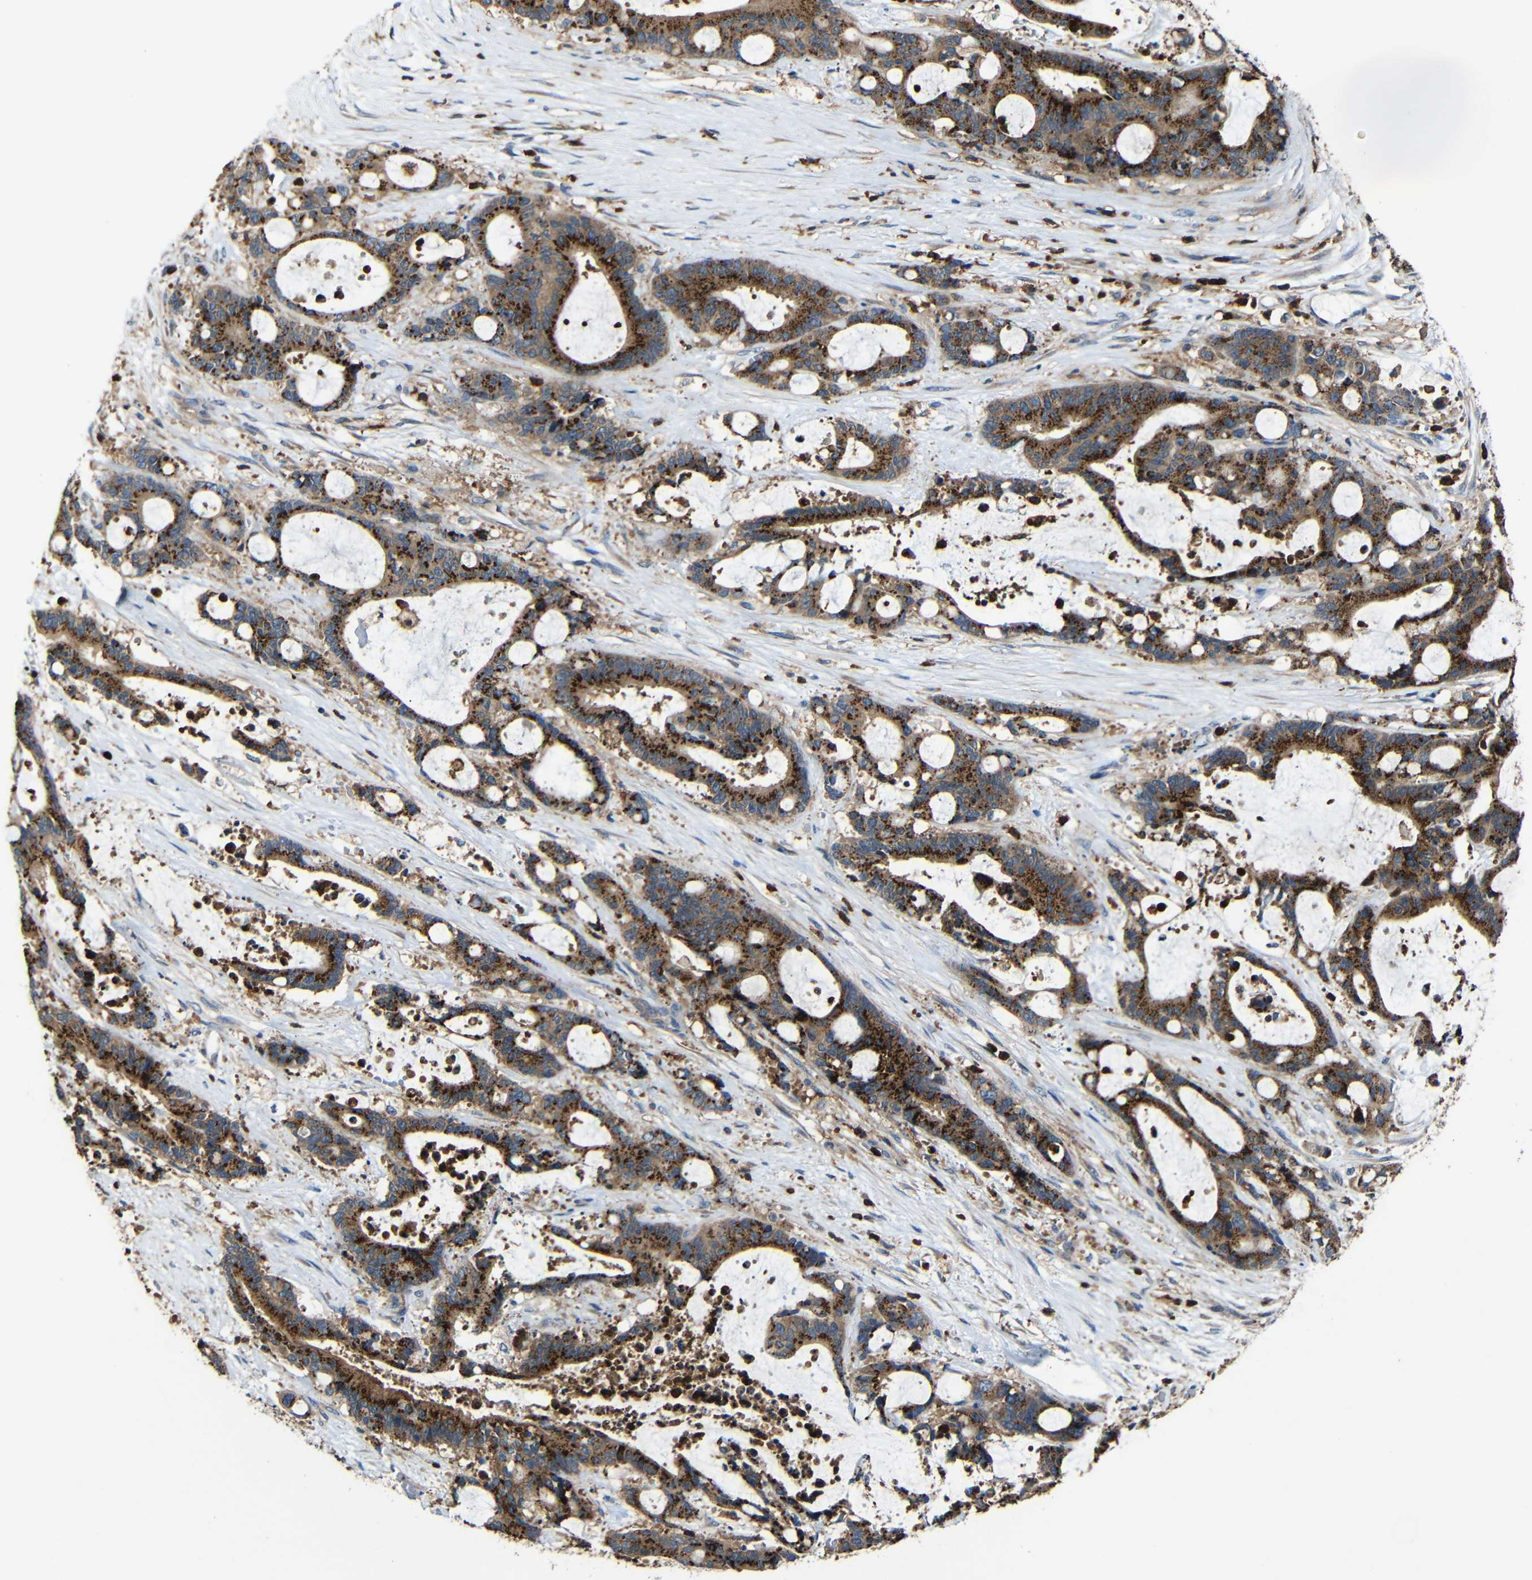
{"staining": {"intensity": "strong", "quantity": ">75%", "location": "cytoplasmic/membranous"}, "tissue": "liver cancer", "cell_type": "Tumor cells", "image_type": "cancer", "snomed": [{"axis": "morphology", "description": "Normal tissue, NOS"}, {"axis": "morphology", "description": "Cholangiocarcinoma"}, {"axis": "topography", "description": "Liver"}, {"axis": "topography", "description": "Peripheral nerve tissue"}], "caption": "Strong cytoplasmic/membranous expression is identified in about >75% of tumor cells in cholangiocarcinoma (liver).", "gene": "P2RY12", "patient": {"sex": "female", "age": 73}}